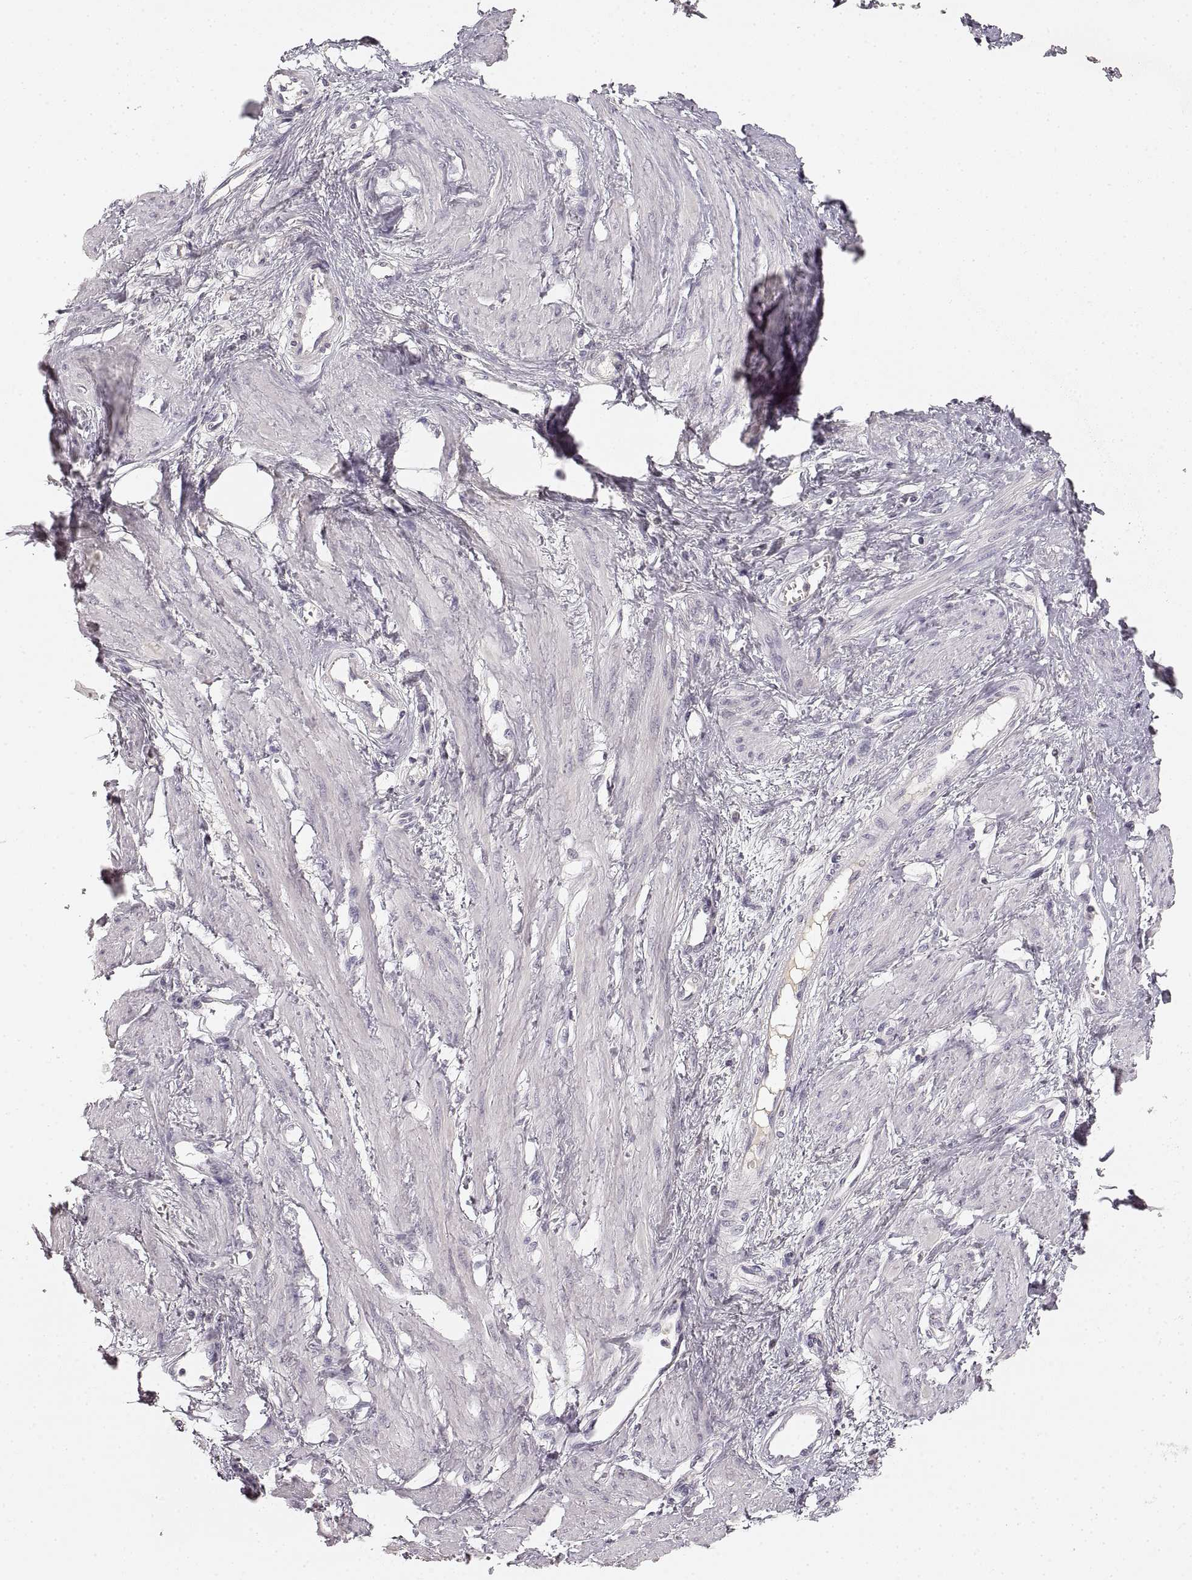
{"staining": {"intensity": "negative", "quantity": "none", "location": "none"}, "tissue": "smooth muscle", "cell_type": "Smooth muscle cells", "image_type": "normal", "snomed": [{"axis": "morphology", "description": "Normal tissue, NOS"}, {"axis": "topography", "description": "Smooth muscle"}, {"axis": "topography", "description": "Uterus"}], "caption": "High magnification brightfield microscopy of unremarkable smooth muscle stained with DAB (3,3'-diaminobenzidine) (brown) and counterstained with hematoxylin (blue): smooth muscle cells show no significant staining. The staining was performed using DAB to visualize the protein expression in brown, while the nuclei were stained in blue with hematoxylin (Magnification: 20x).", "gene": "RUNDC3A", "patient": {"sex": "female", "age": 39}}